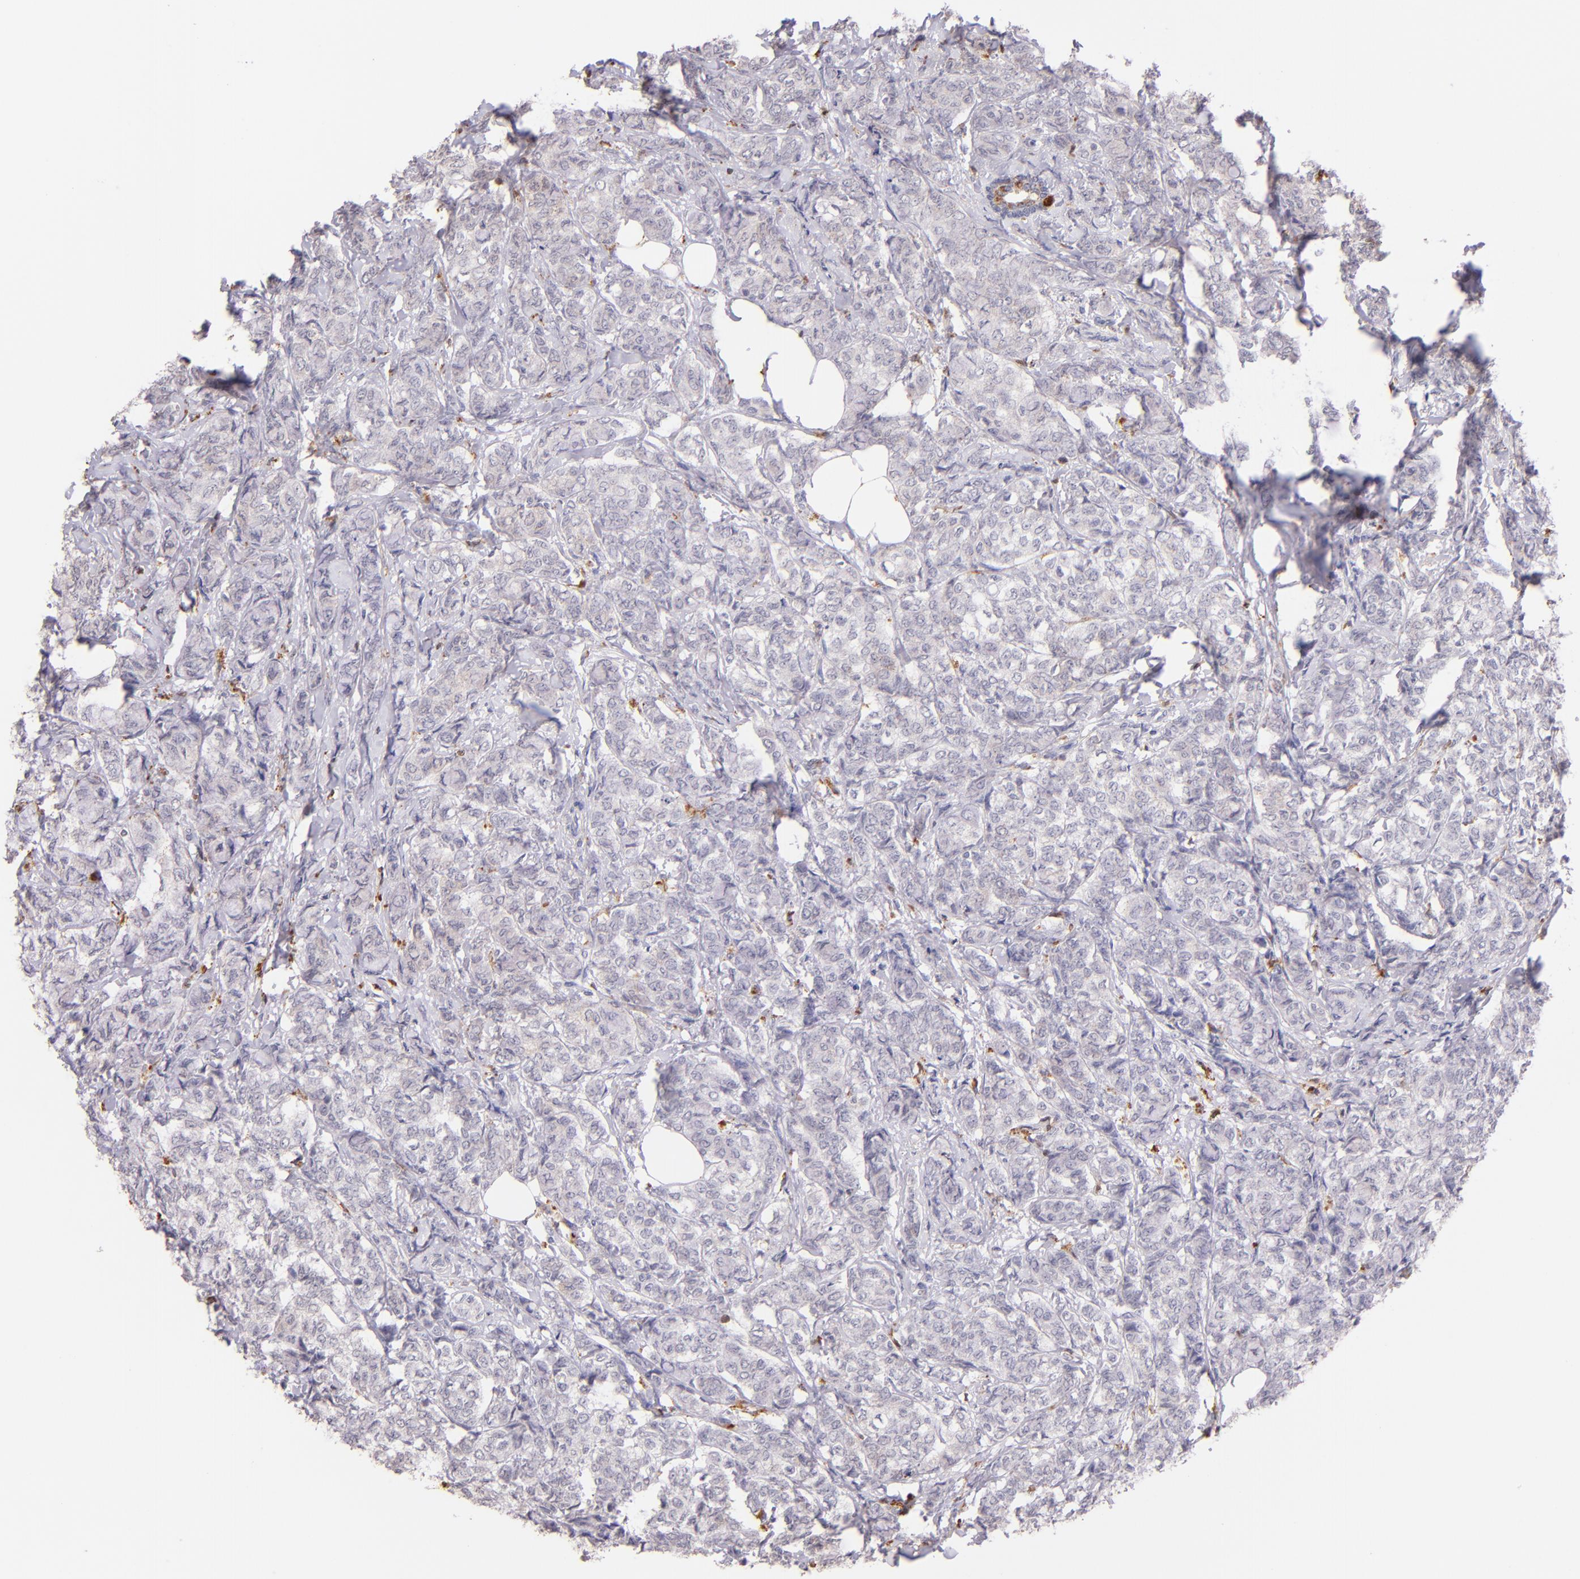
{"staining": {"intensity": "negative", "quantity": "none", "location": "none"}, "tissue": "breast cancer", "cell_type": "Tumor cells", "image_type": "cancer", "snomed": [{"axis": "morphology", "description": "Lobular carcinoma"}, {"axis": "topography", "description": "Breast"}], "caption": "Protein analysis of lobular carcinoma (breast) exhibits no significant expression in tumor cells.", "gene": "ZAP70", "patient": {"sex": "female", "age": 60}}